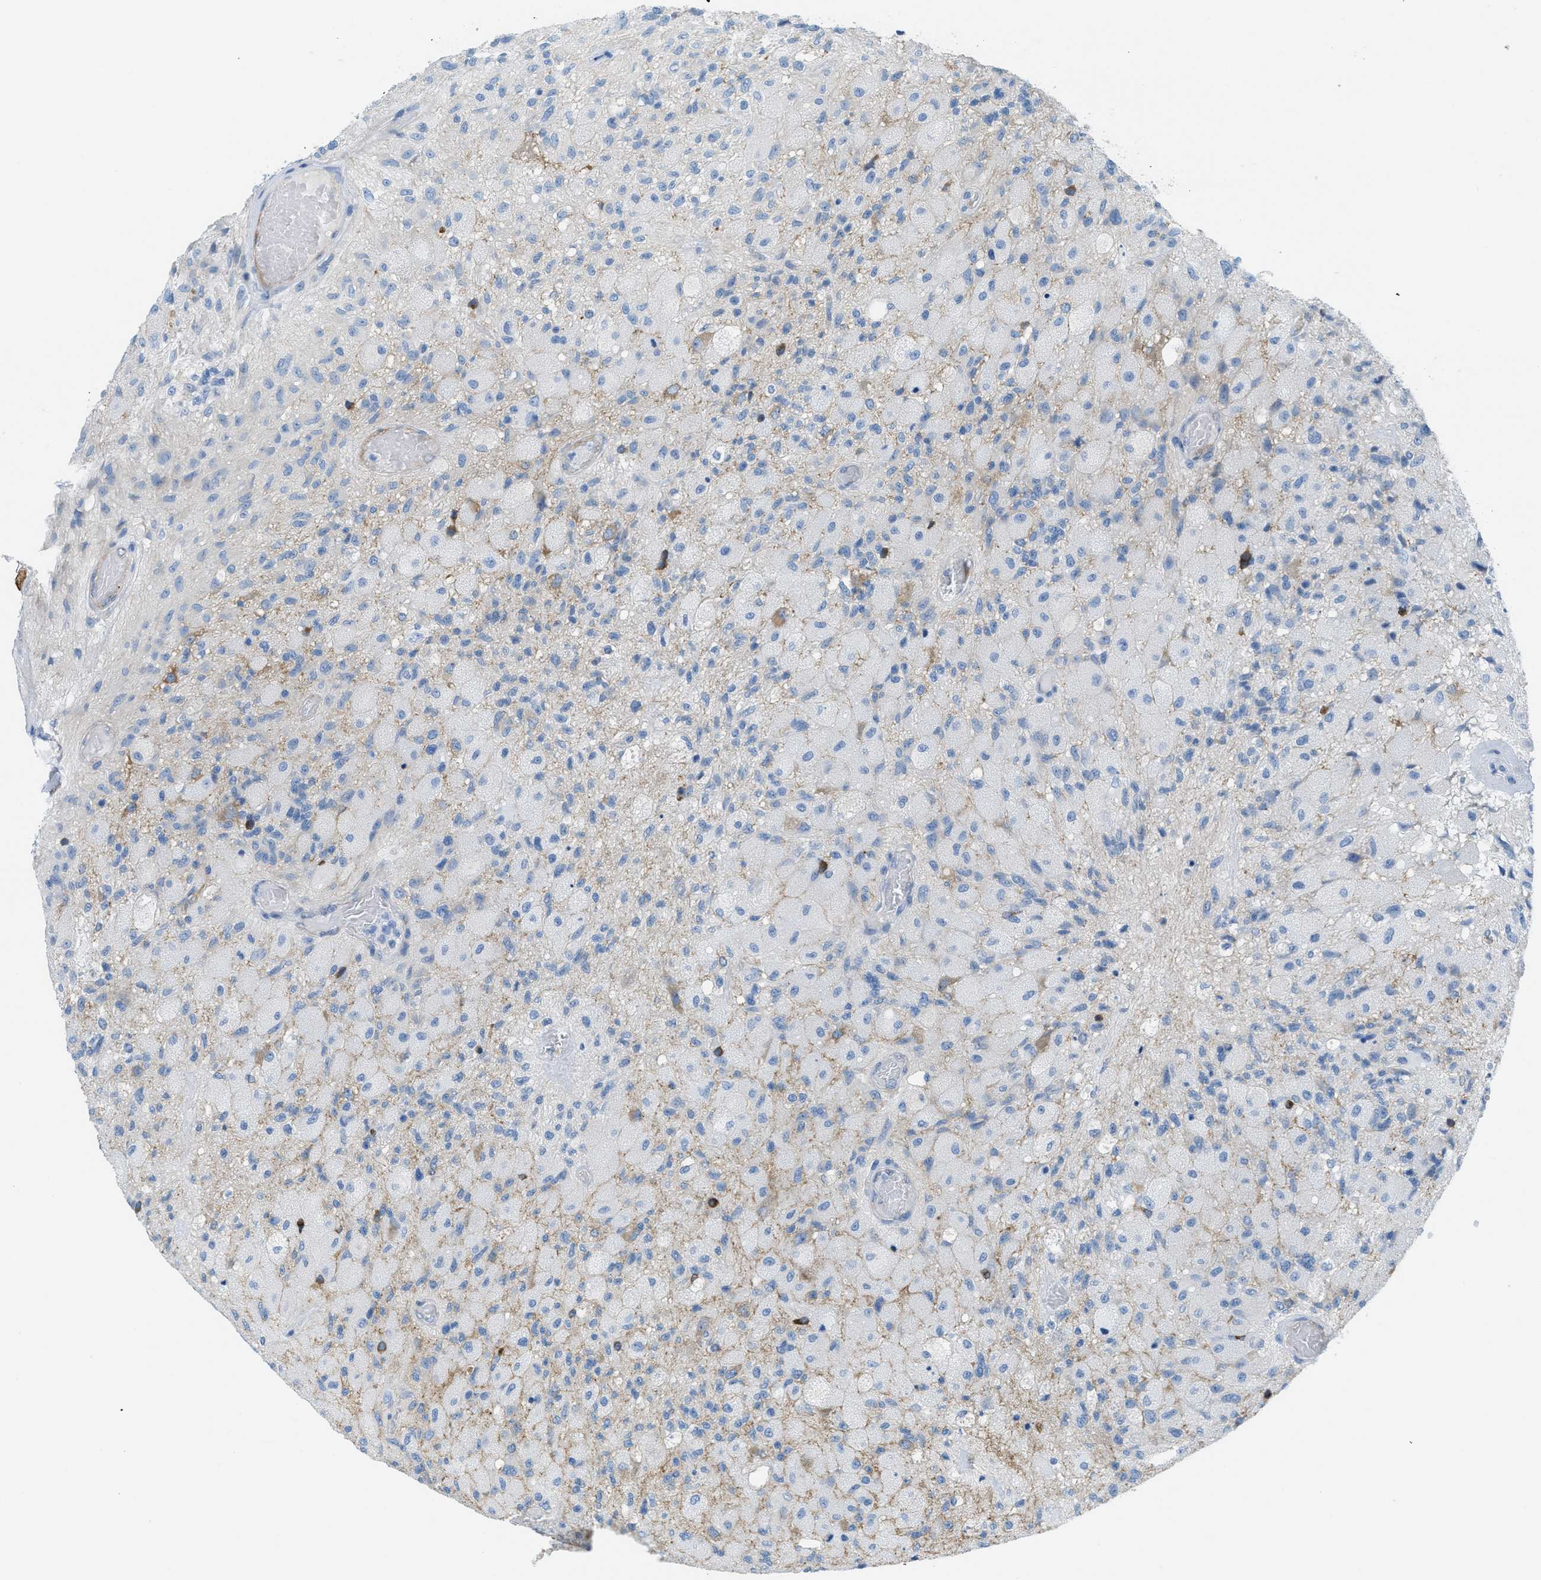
{"staining": {"intensity": "negative", "quantity": "none", "location": "none"}, "tissue": "glioma", "cell_type": "Tumor cells", "image_type": "cancer", "snomed": [{"axis": "morphology", "description": "Normal tissue, NOS"}, {"axis": "morphology", "description": "Glioma, malignant, High grade"}, {"axis": "topography", "description": "Cerebral cortex"}], "caption": "Protein analysis of glioma reveals no significant positivity in tumor cells. (DAB immunohistochemistry (IHC), high magnification).", "gene": "ASGR1", "patient": {"sex": "male", "age": 77}}